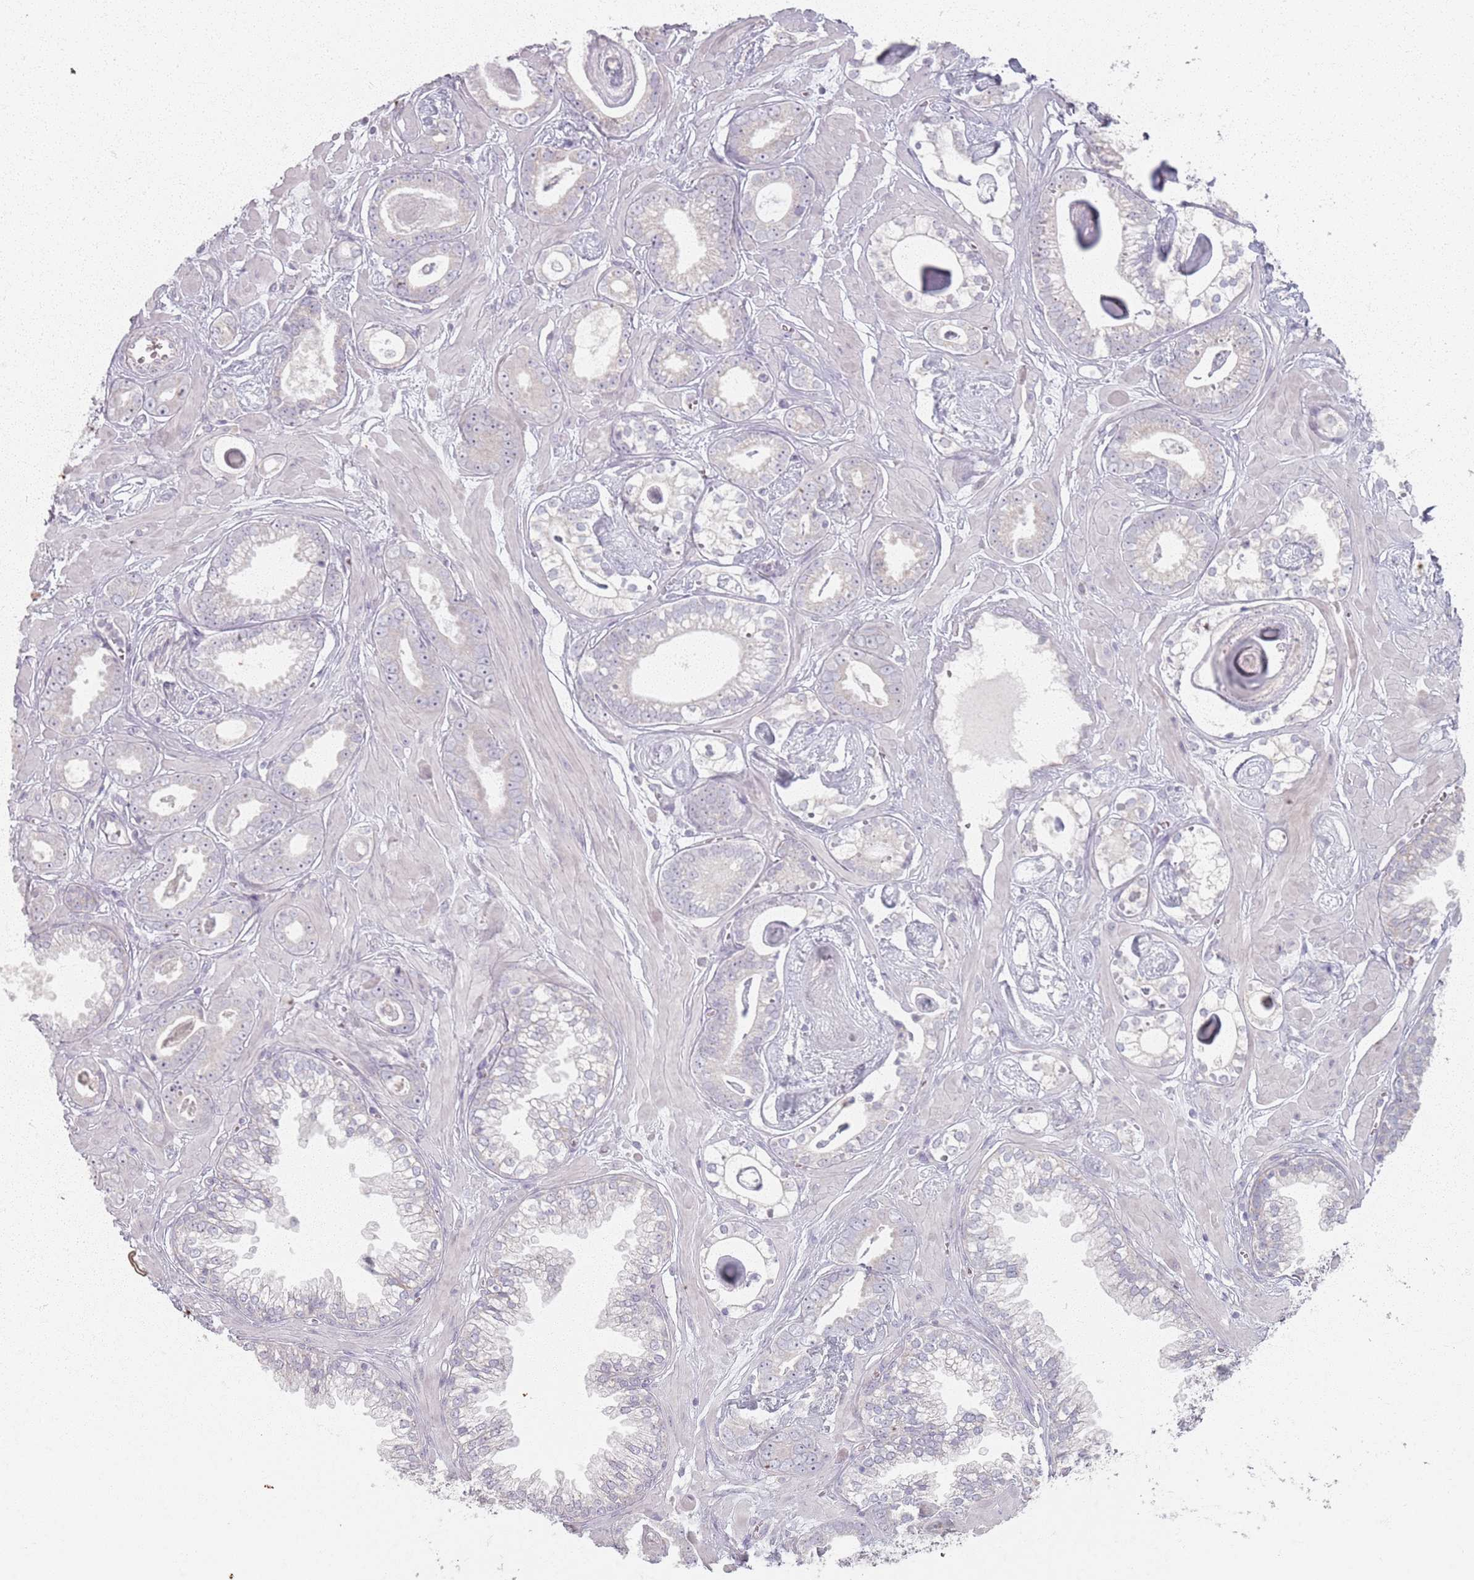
{"staining": {"intensity": "negative", "quantity": "none", "location": "none"}, "tissue": "prostate cancer", "cell_type": "Tumor cells", "image_type": "cancer", "snomed": [{"axis": "morphology", "description": "Adenocarcinoma, Low grade"}, {"axis": "topography", "description": "Prostate"}], "caption": "This is an immunohistochemistry (IHC) histopathology image of low-grade adenocarcinoma (prostate). There is no positivity in tumor cells.", "gene": "PKD2L2", "patient": {"sex": "male", "age": 60}}